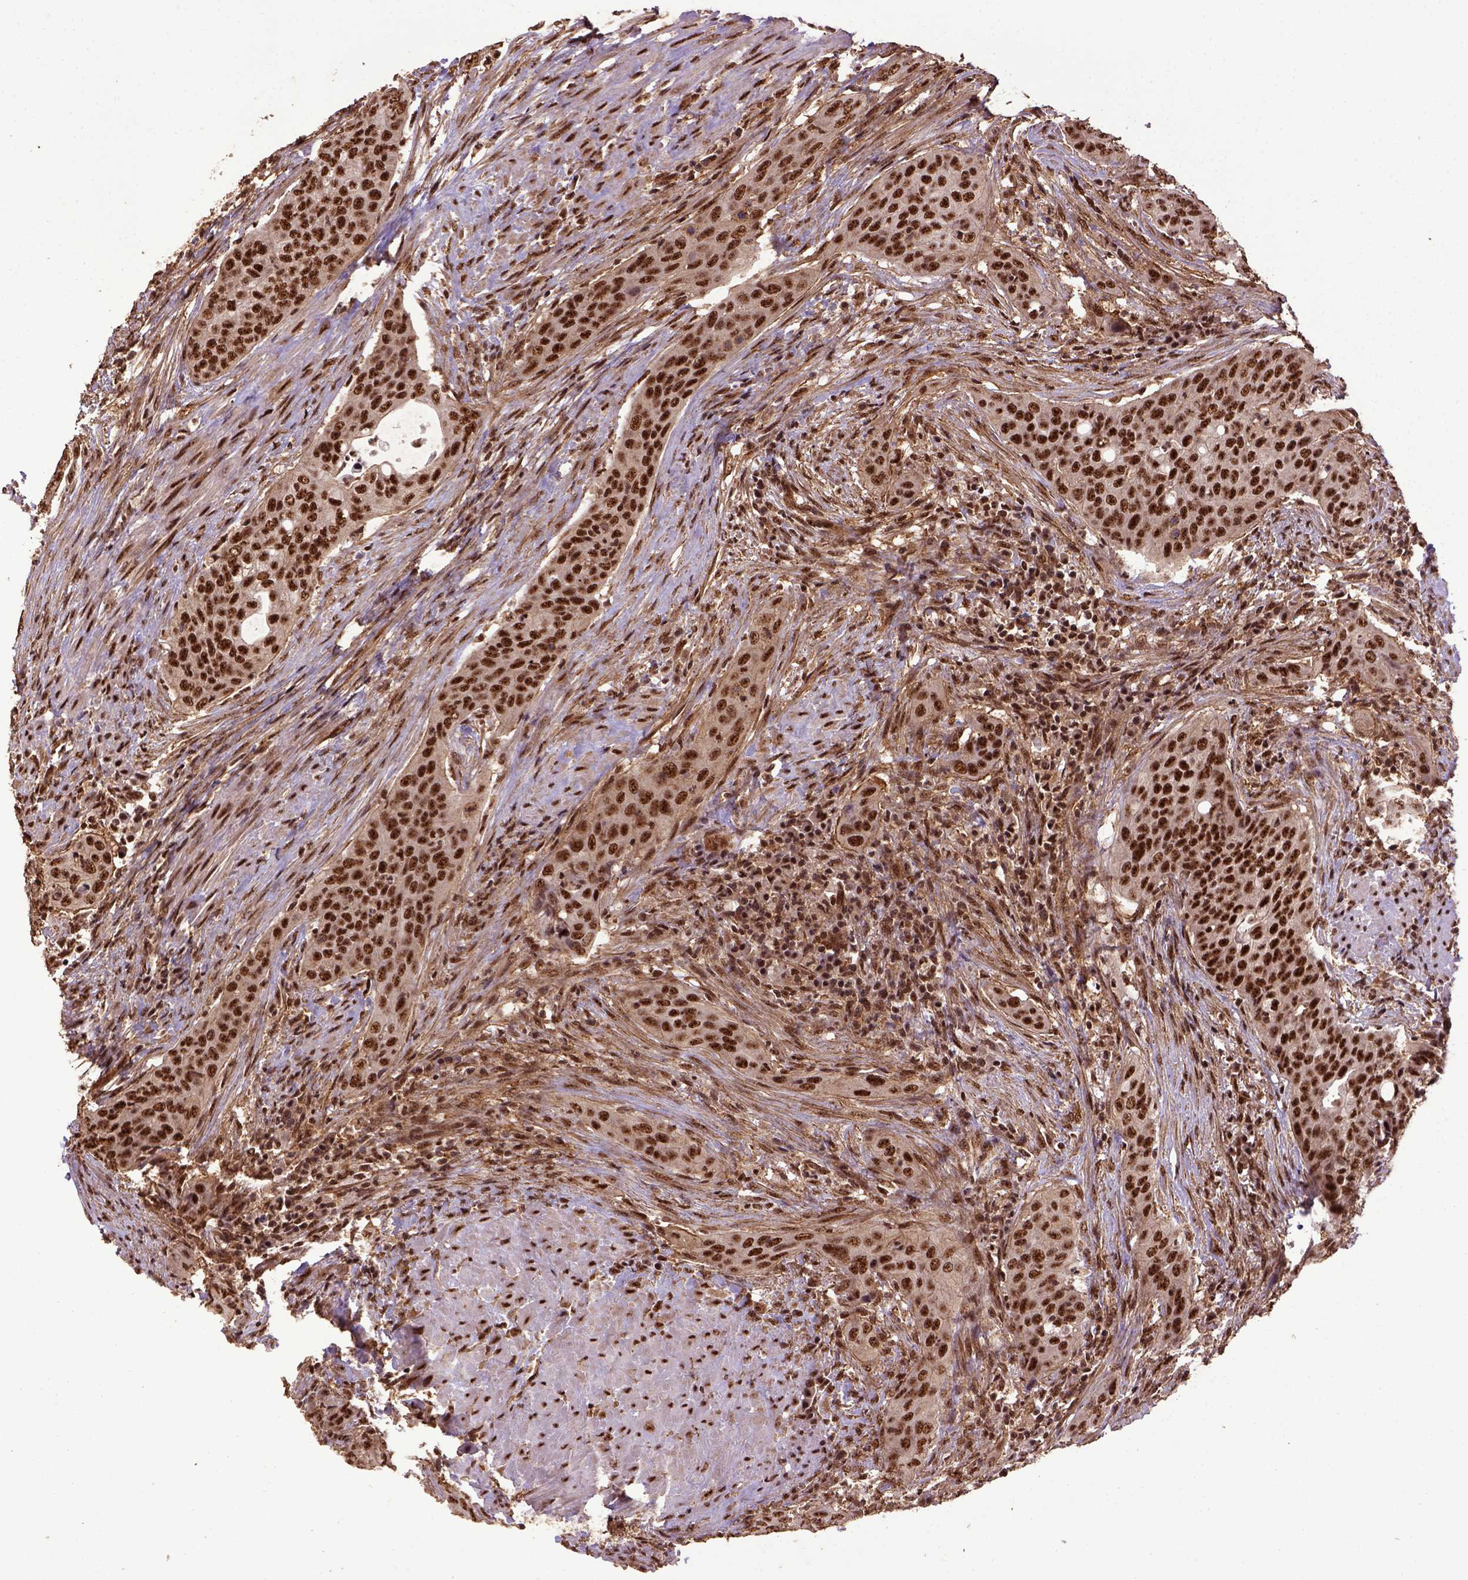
{"staining": {"intensity": "strong", "quantity": ">75%", "location": "nuclear"}, "tissue": "urothelial cancer", "cell_type": "Tumor cells", "image_type": "cancer", "snomed": [{"axis": "morphology", "description": "Urothelial carcinoma, High grade"}, {"axis": "topography", "description": "Urinary bladder"}], "caption": "Urothelial cancer stained with a protein marker reveals strong staining in tumor cells.", "gene": "PPIG", "patient": {"sex": "male", "age": 82}}